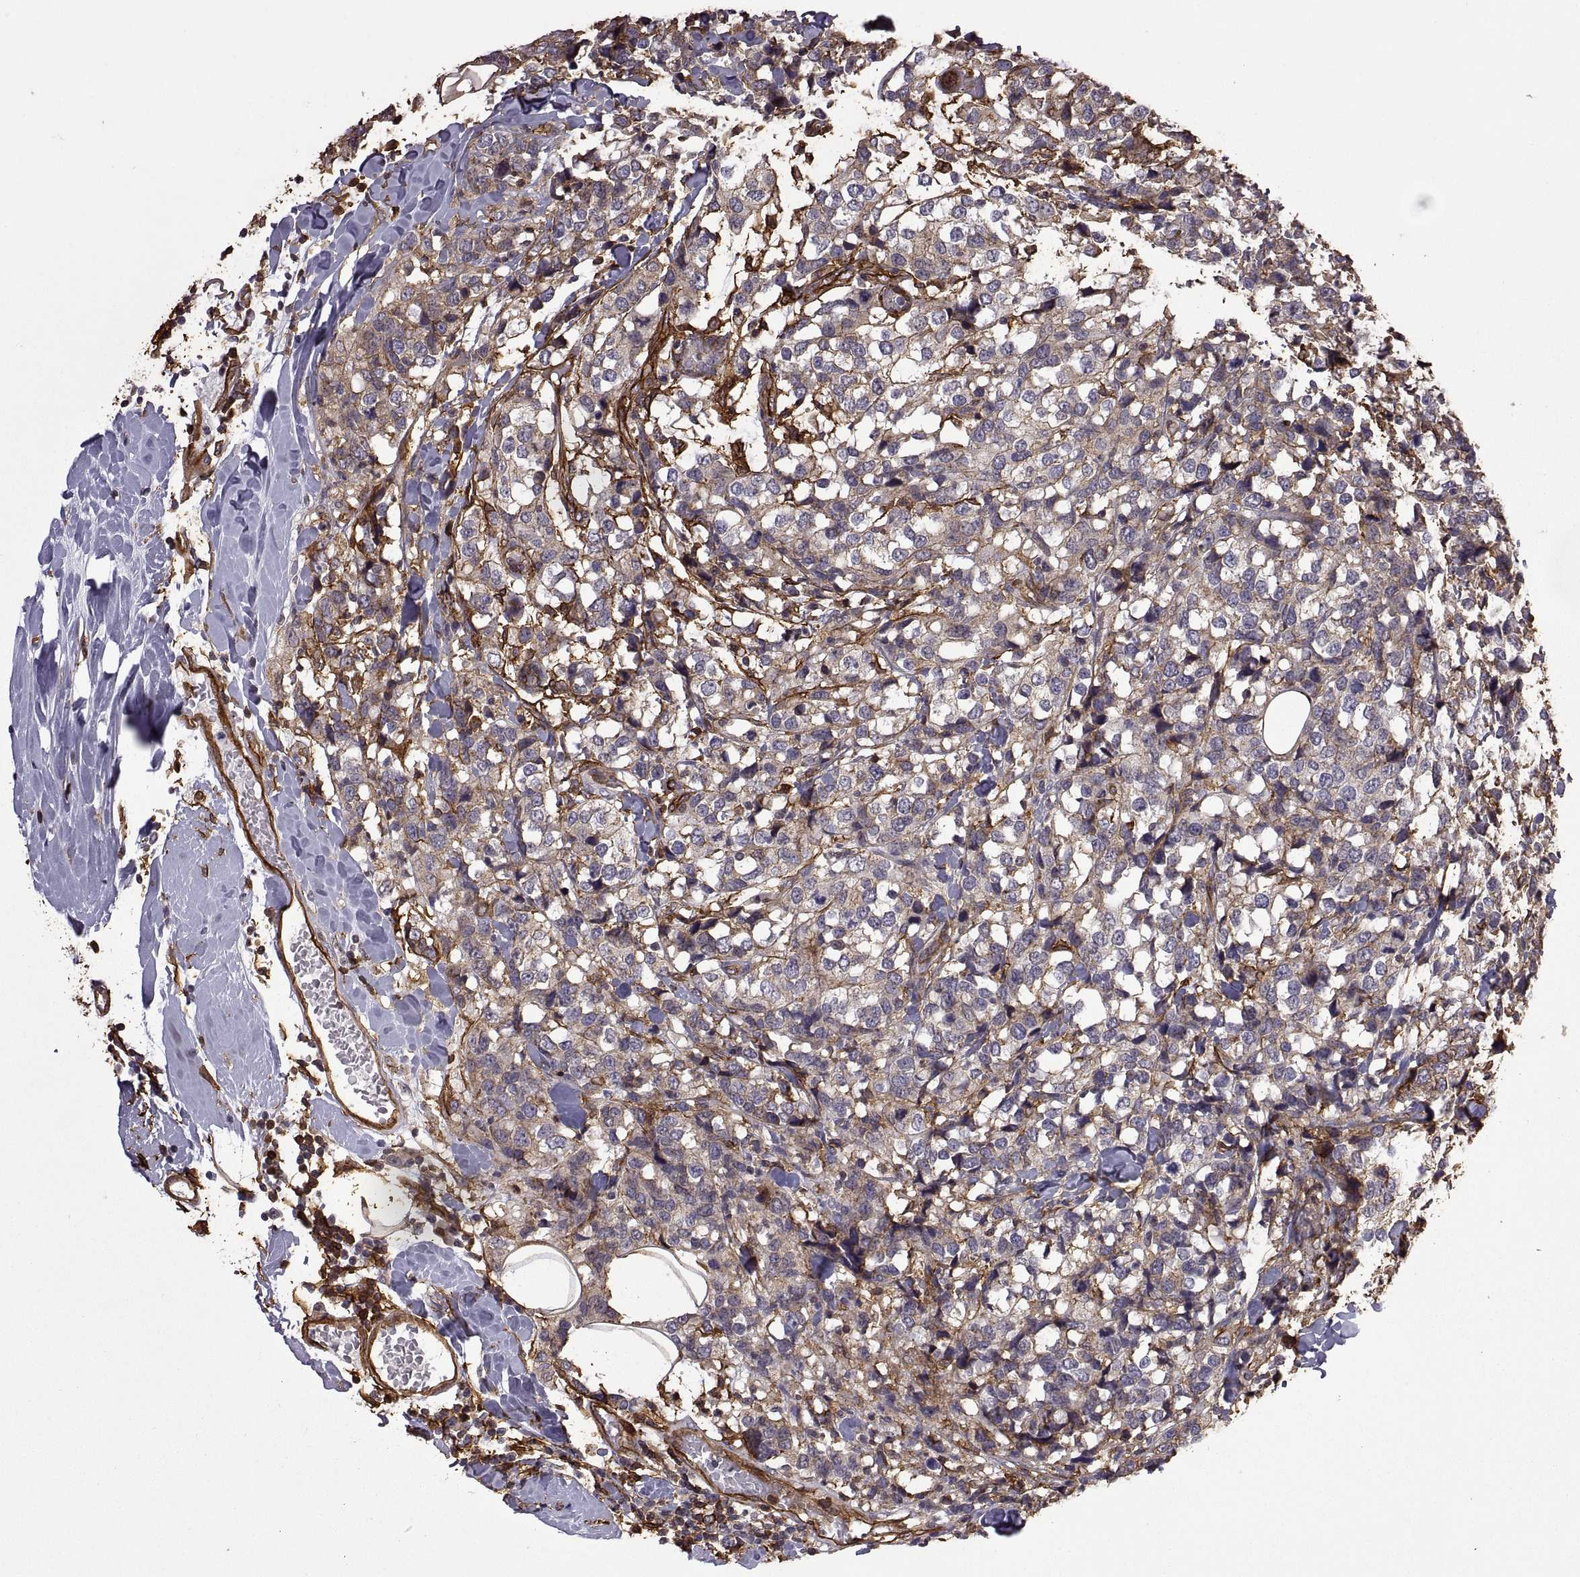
{"staining": {"intensity": "moderate", "quantity": "25%-75%", "location": "cytoplasmic/membranous"}, "tissue": "breast cancer", "cell_type": "Tumor cells", "image_type": "cancer", "snomed": [{"axis": "morphology", "description": "Lobular carcinoma"}, {"axis": "topography", "description": "Breast"}], "caption": "Tumor cells display moderate cytoplasmic/membranous positivity in approximately 25%-75% of cells in breast cancer (lobular carcinoma).", "gene": "S100A10", "patient": {"sex": "female", "age": 59}}